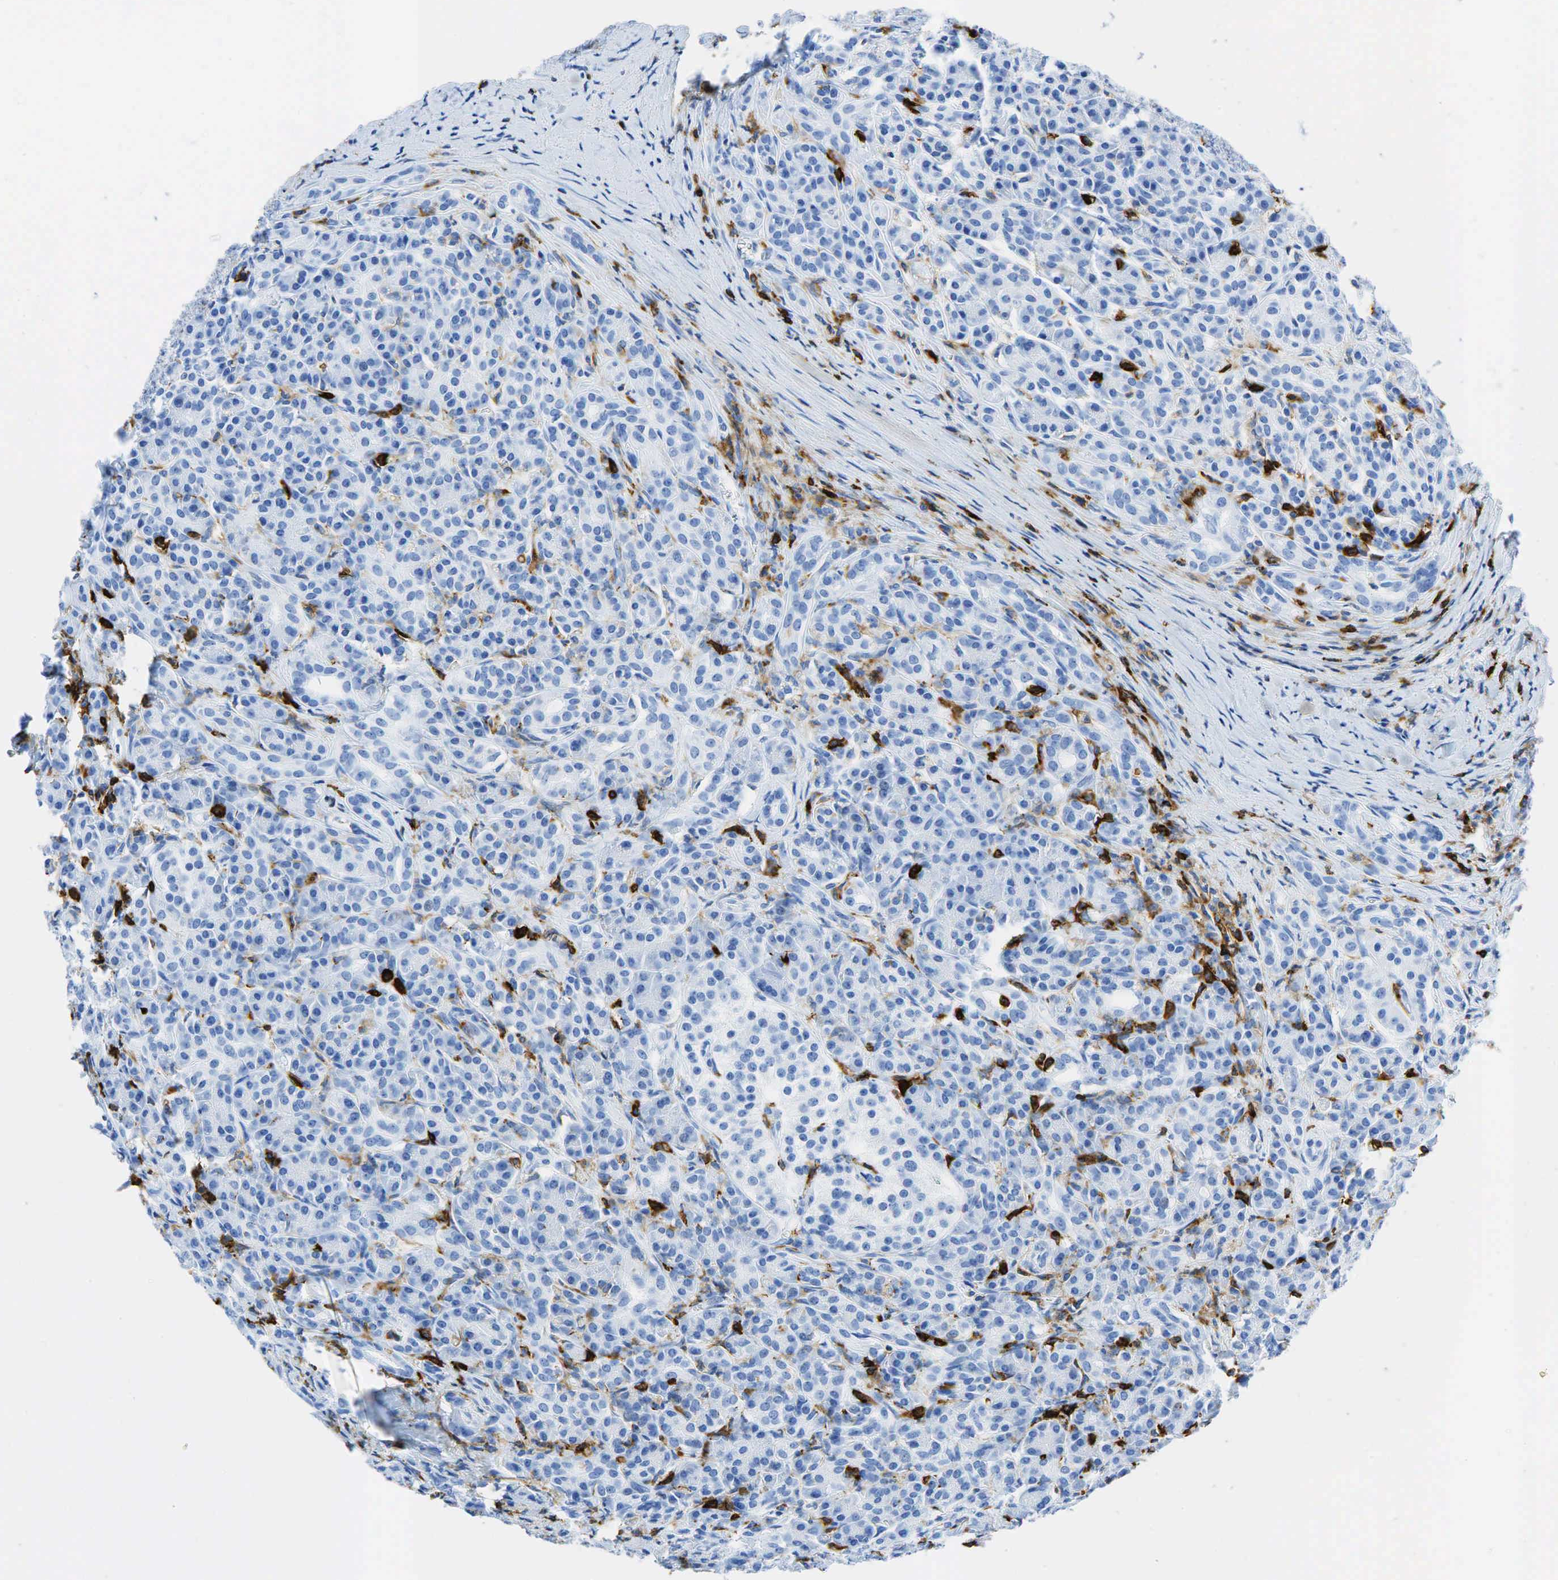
{"staining": {"intensity": "negative", "quantity": "none", "location": "none"}, "tissue": "pancreas", "cell_type": "Exocrine glandular cells", "image_type": "normal", "snomed": [{"axis": "morphology", "description": "Normal tissue, NOS"}, {"axis": "topography", "description": "Lymph node"}, {"axis": "topography", "description": "Pancreas"}], "caption": "An immunohistochemistry micrograph of benign pancreas is shown. There is no staining in exocrine glandular cells of pancreas.", "gene": "PTPRC", "patient": {"sex": "male", "age": 59}}